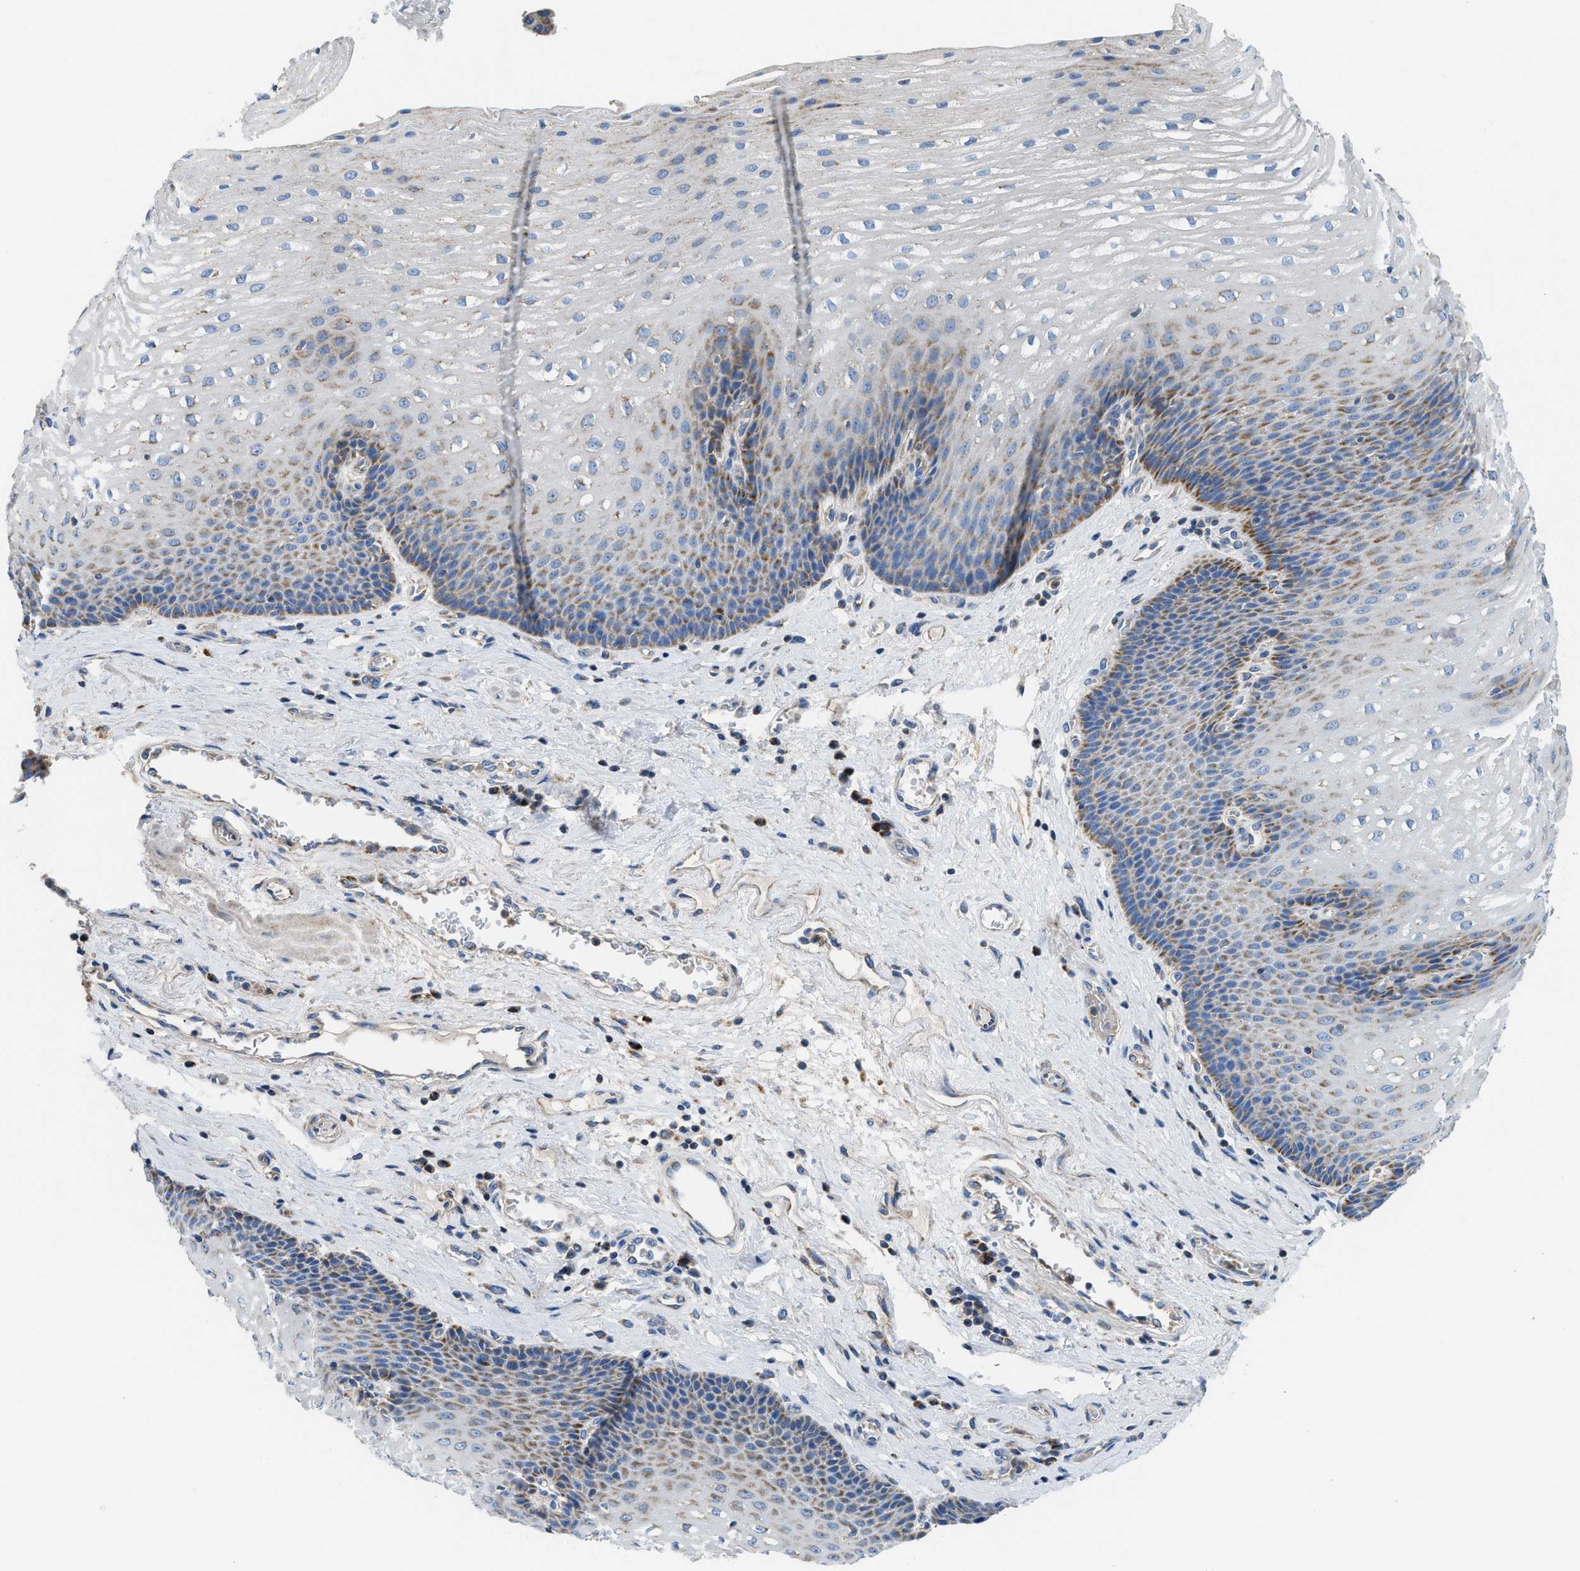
{"staining": {"intensity": "moderate", "quantity": "<25%", "location": "cytoplasmic/membranous"}, "tissue": "esophagus", "cell_type": "Squamous epithelial cells", "image_type": "normal", "snomed": [{"axis": "morphology", "description": "Normal tissue, NOS"}, {"axis": "topography", "description": "Esophagus"}], "caption": "Benign esophagus was stained to show a protein in brown. There is low levels of moderate cytoplasmic/membranous staining in approximately <25% of squamous epithelial cells. (Brightfield microscopy of DAB IHC at high magnification).", "gene": "SLC25A13", "patient": {"sex": "male", "age": 48}}